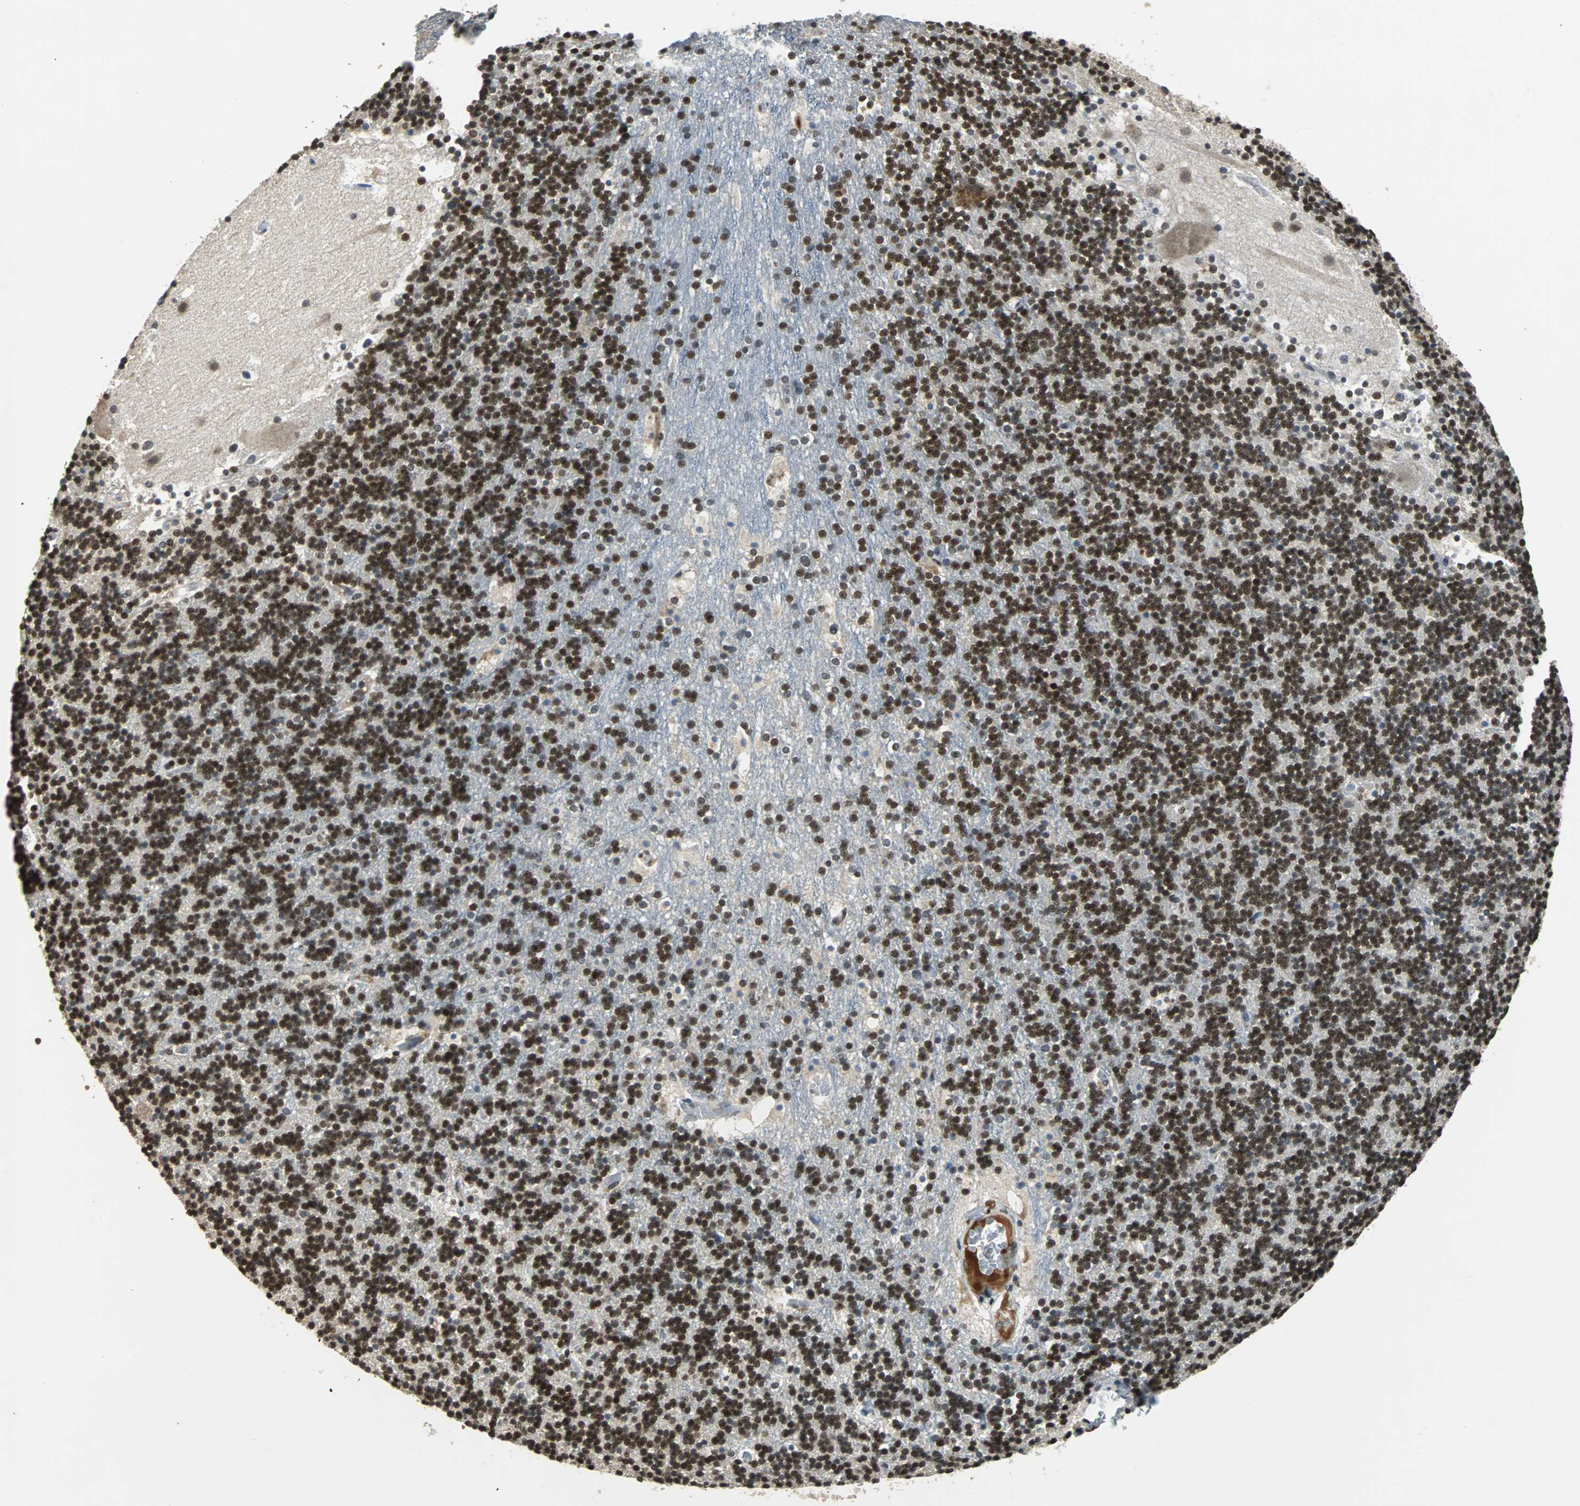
{"staining": {"intensity": "moderate", "quantity": ">75%", "location": "nuclear"}, "tissue": "cerebellum", "cell_type": "Cells in granular layer", "image_type": "normal", "snomed": [{"axis": "morphology", "description": "Normal tissue, NOS"}, {"axis": "topography", "description": "Cerebellum"}], "caption": "Unremarkable cerebellum demonstrates moderate nuclear expression in about >75% of cells in granular layer, visualized by immunohistochemistry.", "gene": "PHC1", "patient": {"sex": "male", "age": 45}}